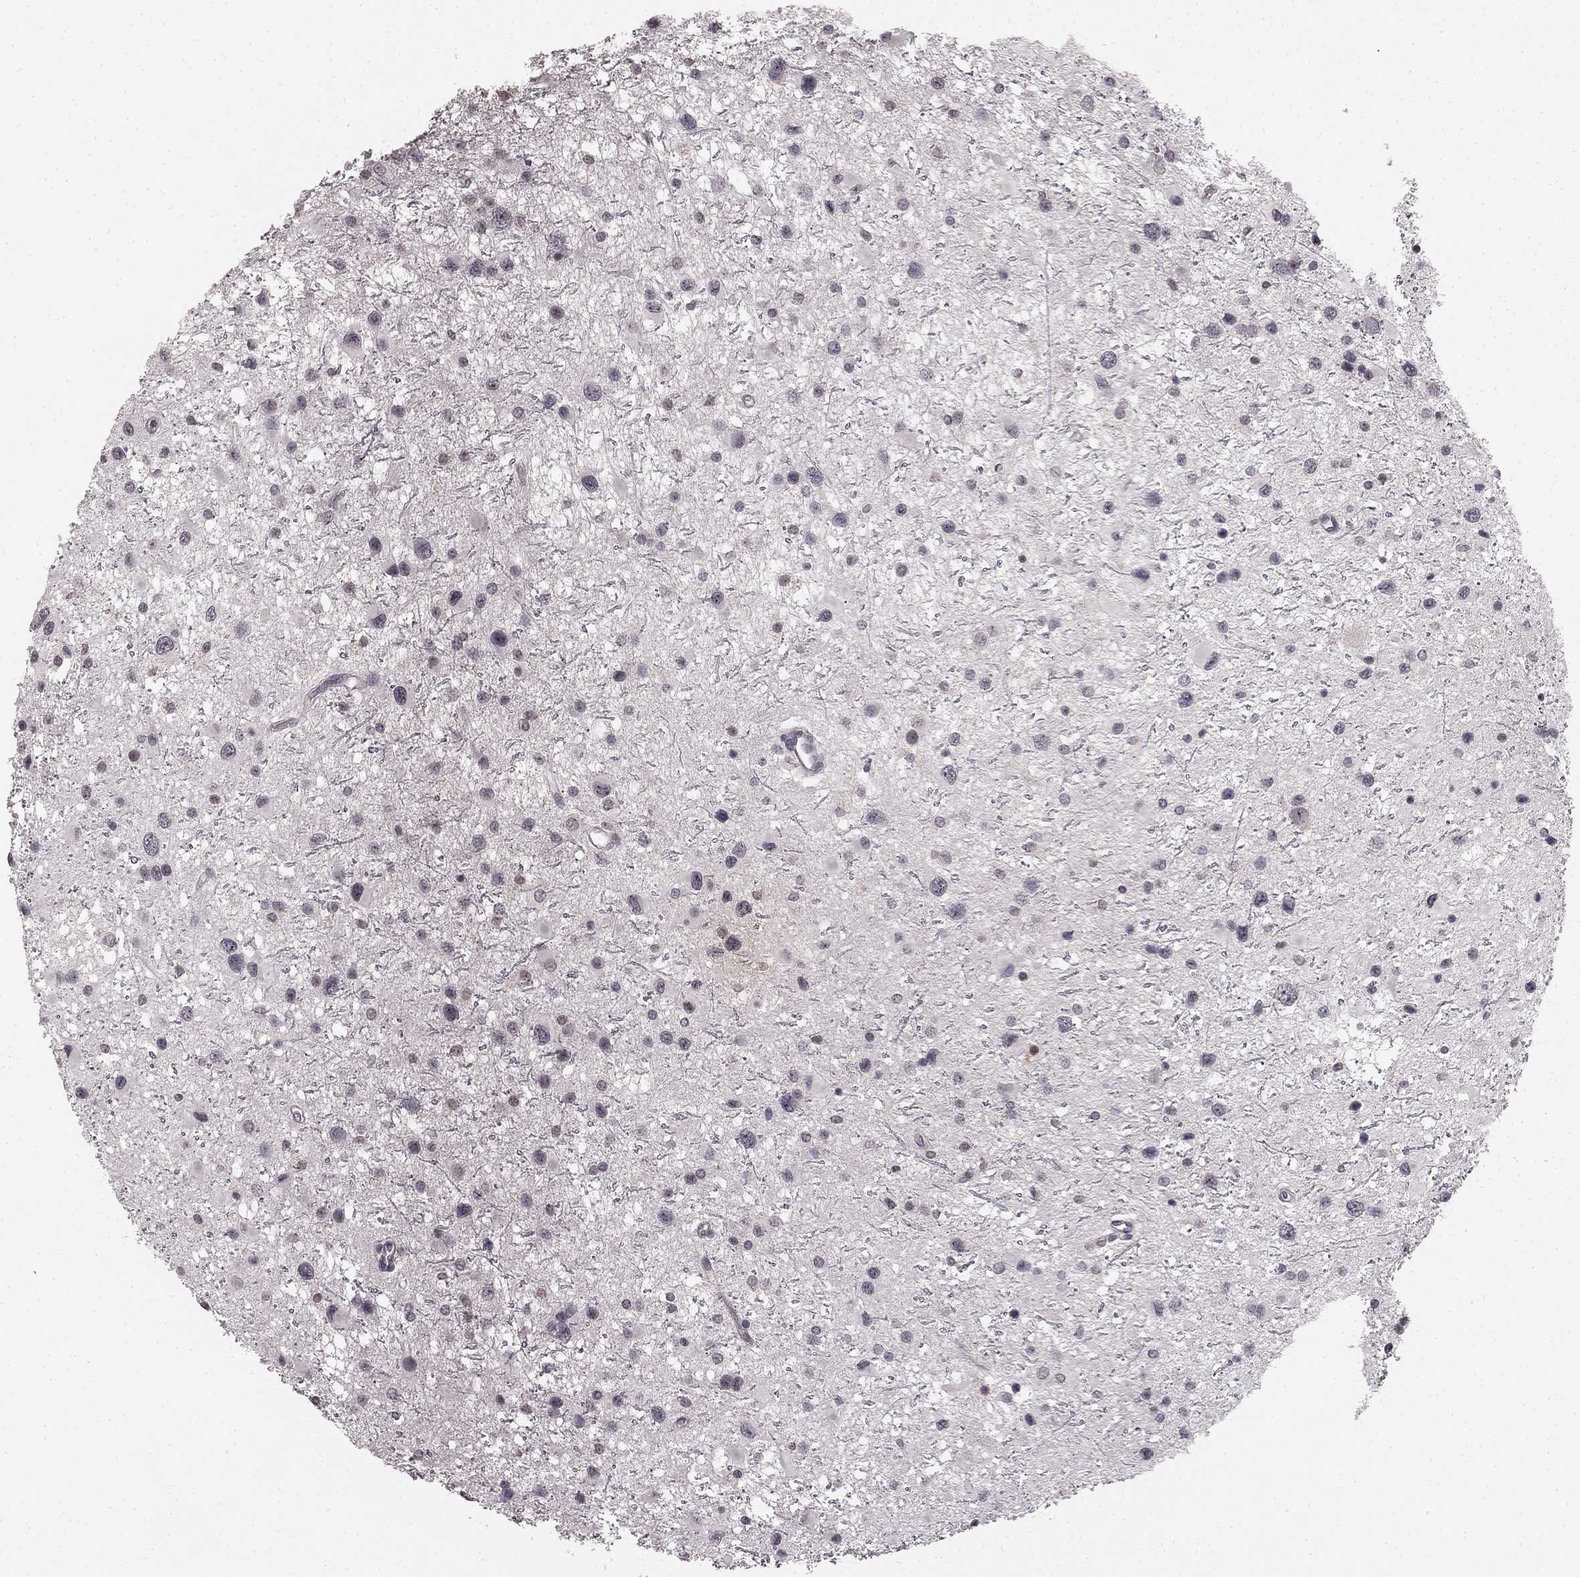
{"staining": {"intensity": "negative", "quantity": "none", "location": "none"}, "tissue": "glioma", "cell_type": "Tumor cells", "image_type": "cancer", "snomed": [{"axis": "morphology", "description": "Glioma, malignant, Low grade"}, {"axis": "topography", "description": "Brain"}], "caption": "Histopathology image shows no significant protein expression in tumor cells of glioma. (IHC, brightfield microscopy, high magnification).", "gene": "HCN4", "patient": {"sex": "female", "age": 32}}